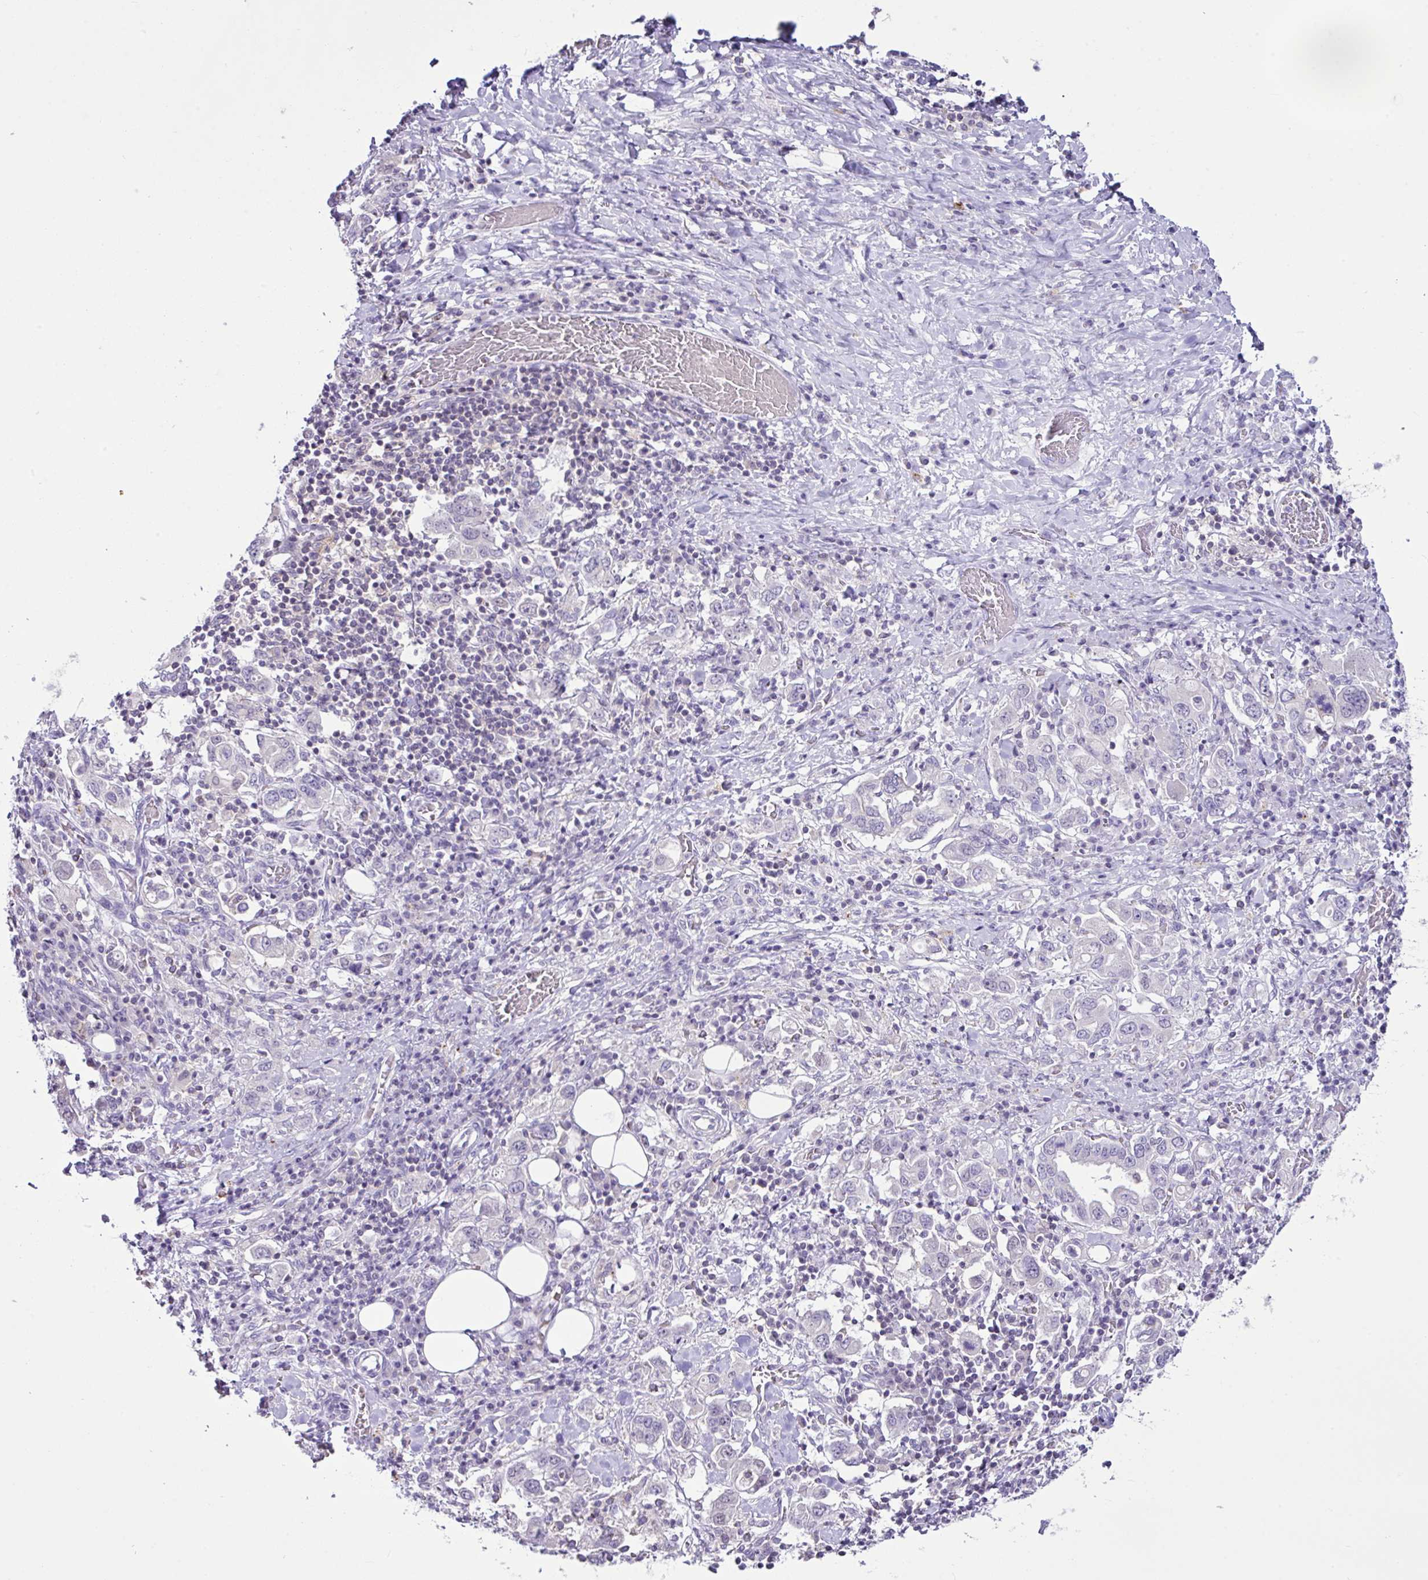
{"staining": {"intensity": "negative", "quantity": "none", "location": "none"}, "tissue": "stomach cancer", "cell_type": "Tumor cells", "image_type": "cancer", "snomed": [{"axis": "morphology", "description": "Adenocarcinoma, NOS"}, {"axis": "topography", "description": "Stomach, upper"}, {"axis": "topography", "description": "Stomach"}], "caption": "There is no significant positivity in tumor cells of stomach adenocarcinoma.", "gene": "D2HGDH", "patient": {"sex": "male", "age": 62}}